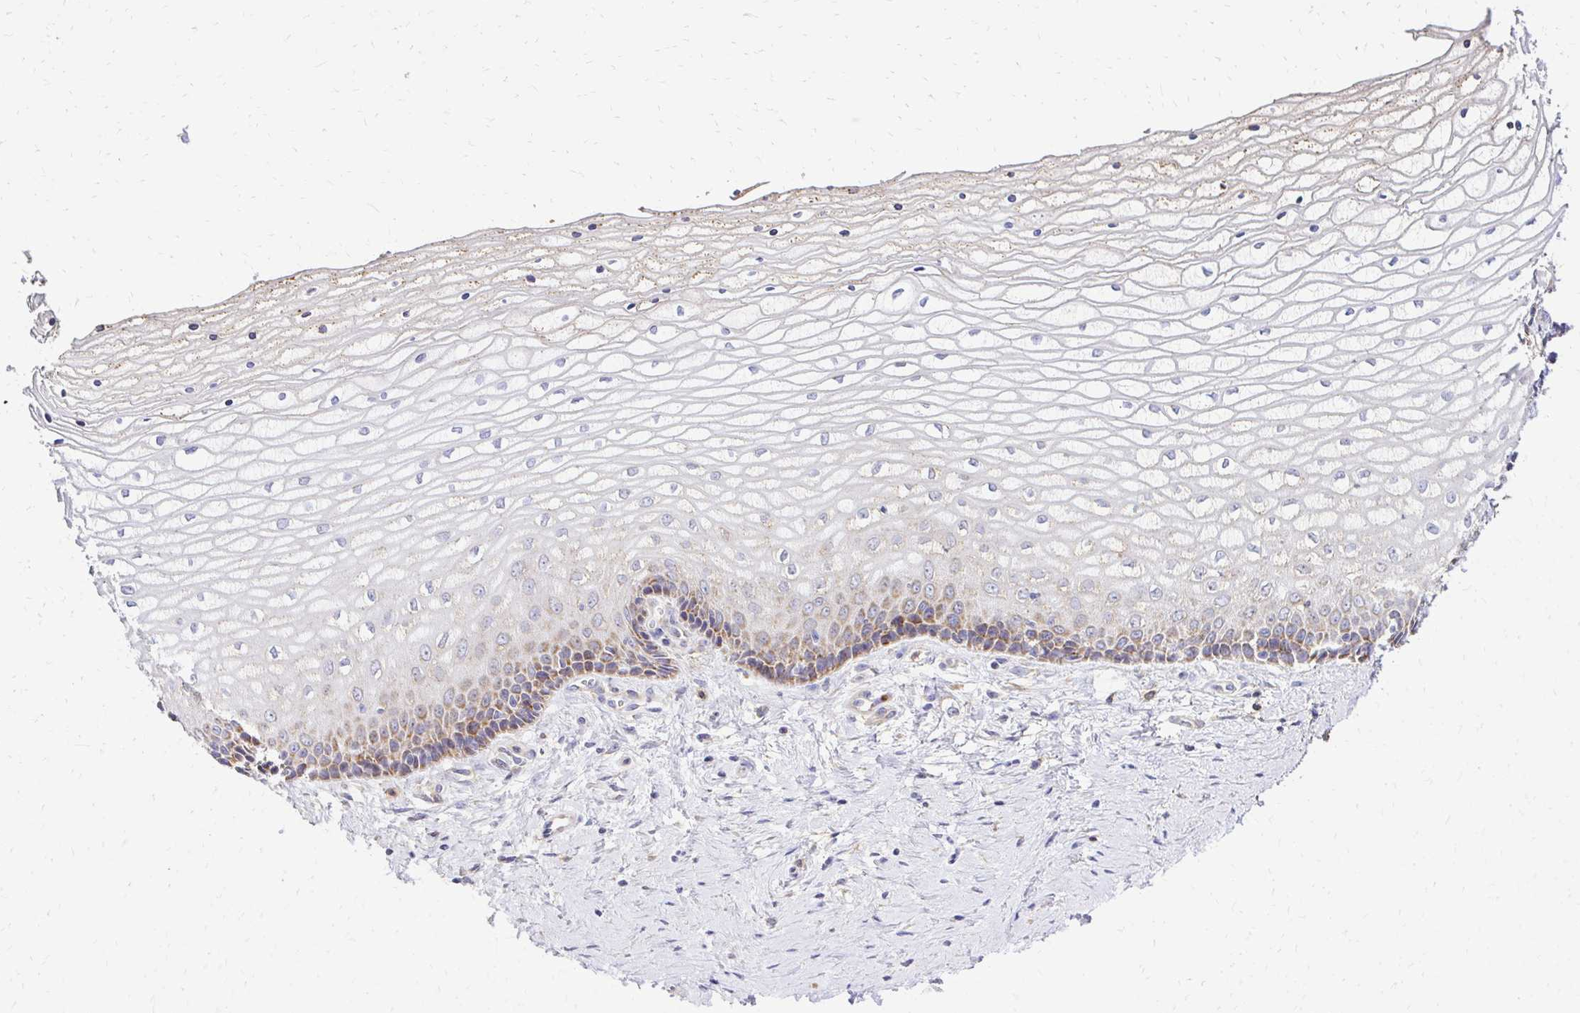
{"staining": {"intensity": "moderate", "quantity": "25%-75%", "location": "cytoplasmic/membranous"}, "tissue": "vagina", "cell_type": "Squamous epithelial cells", "image_type": "normal", "snomed": [{"axis": "morphology", "description": "Normal tissue, NOS"}, {"axis": "topography", "description": "Vagina"}], "caption": "Normal vagina reveals moderate cytoplasmic/membranous staining in approximately 25%-75% of squamous epithelial cells The staining was performed using DAB, with brown indicating positive protein expression. Nuclei are stained blue with hematoxylin..", "gene": "MRPL13", "patient": {"sex": "female", "age": 45}}